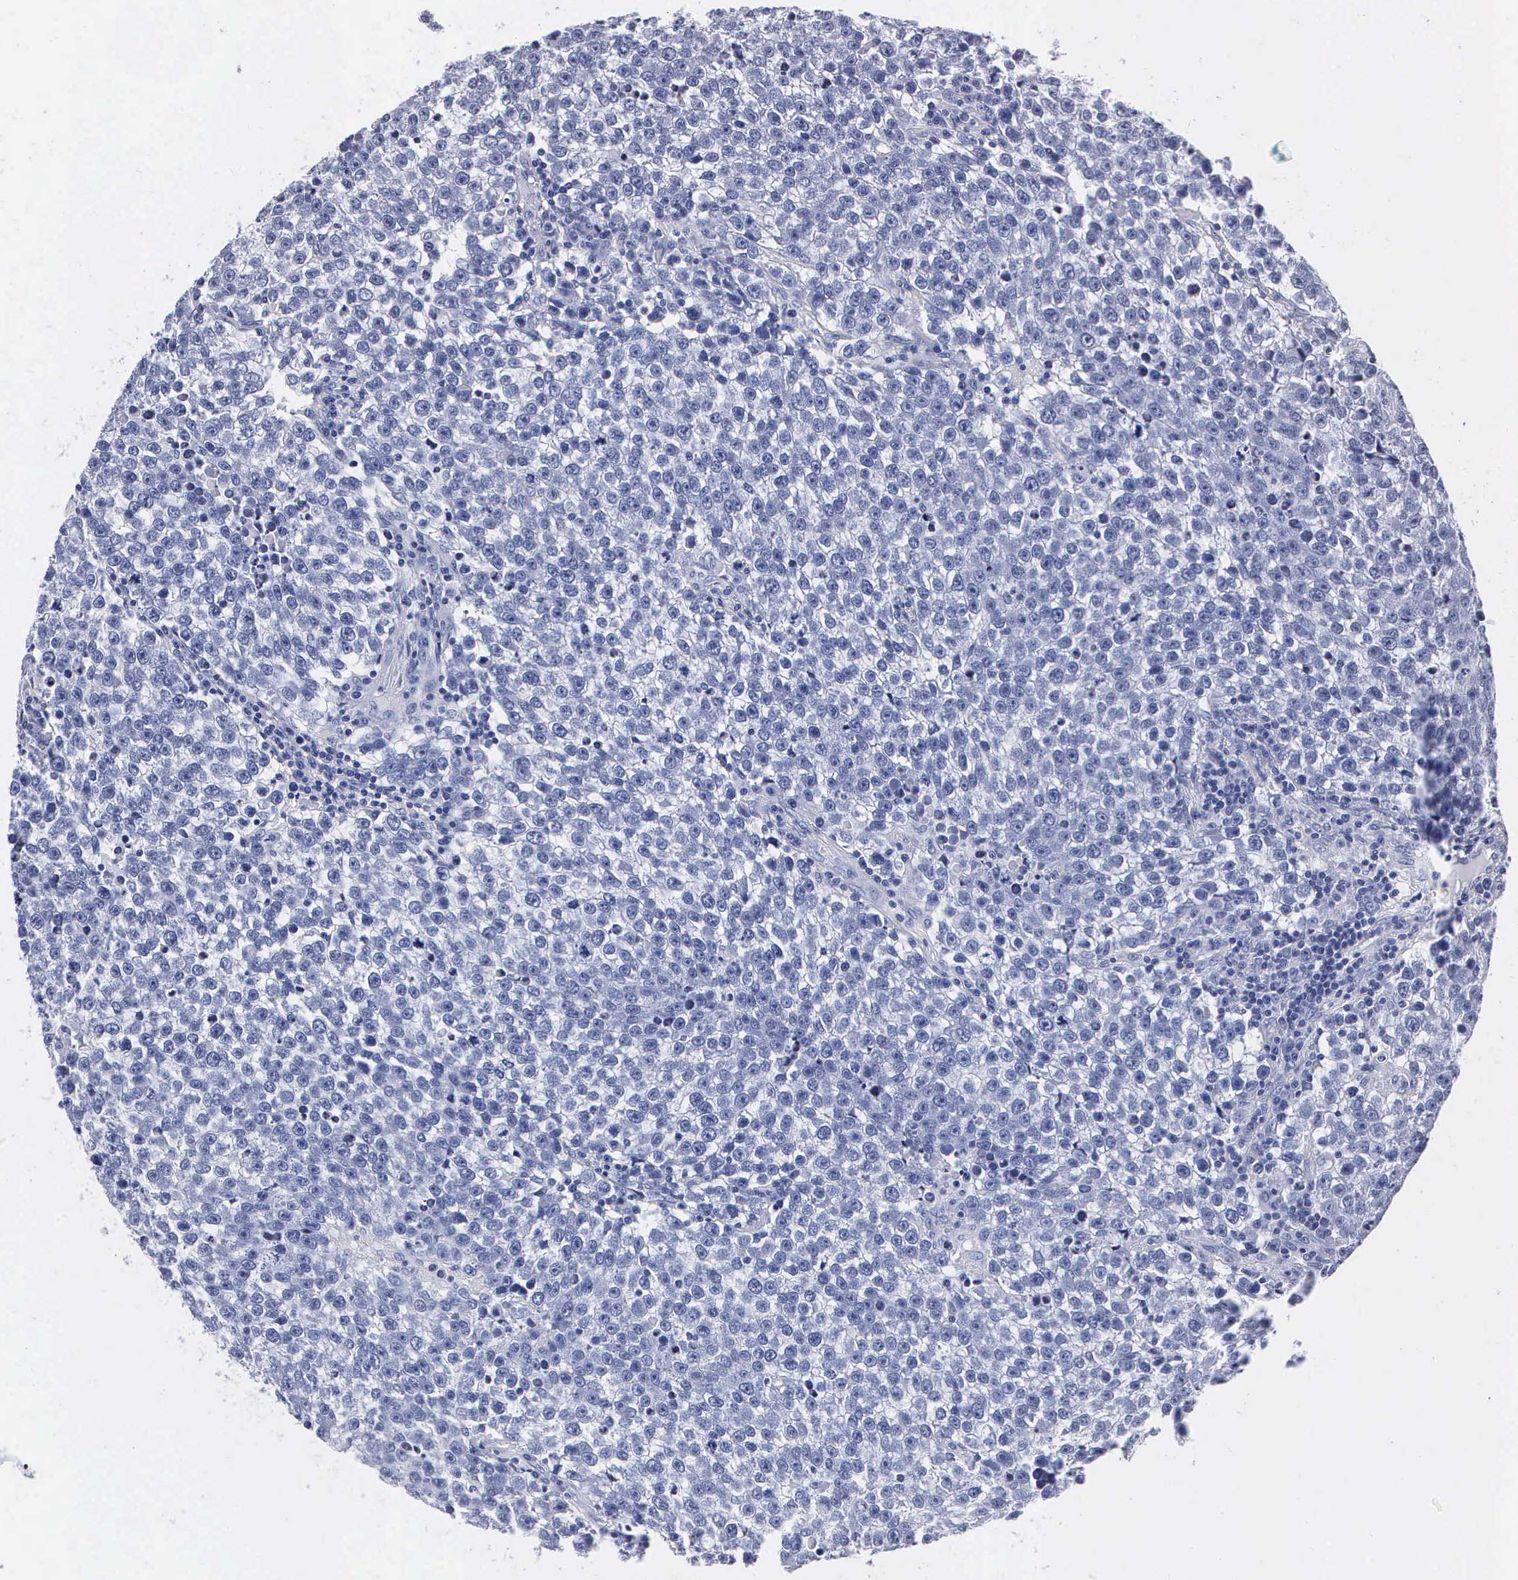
{"staining": {"intensity": "negative", "quantity": "none", "location": "none"}, "tissue": "testis cancer", "cell_type": "Tumor cells", "image_type": "cancer", "snomed": [{"axis": "morphology", "description": "Seminoma, NOS"}, {"axis": "topography", "description": "Testis"}], "caption": "Immunohistochemical staining of testis cancer displays no significant positivity in tumor cells. Nuclei are stained in blue.", "gene": "MB", "patient": {"sex": "male", "age": 36}}